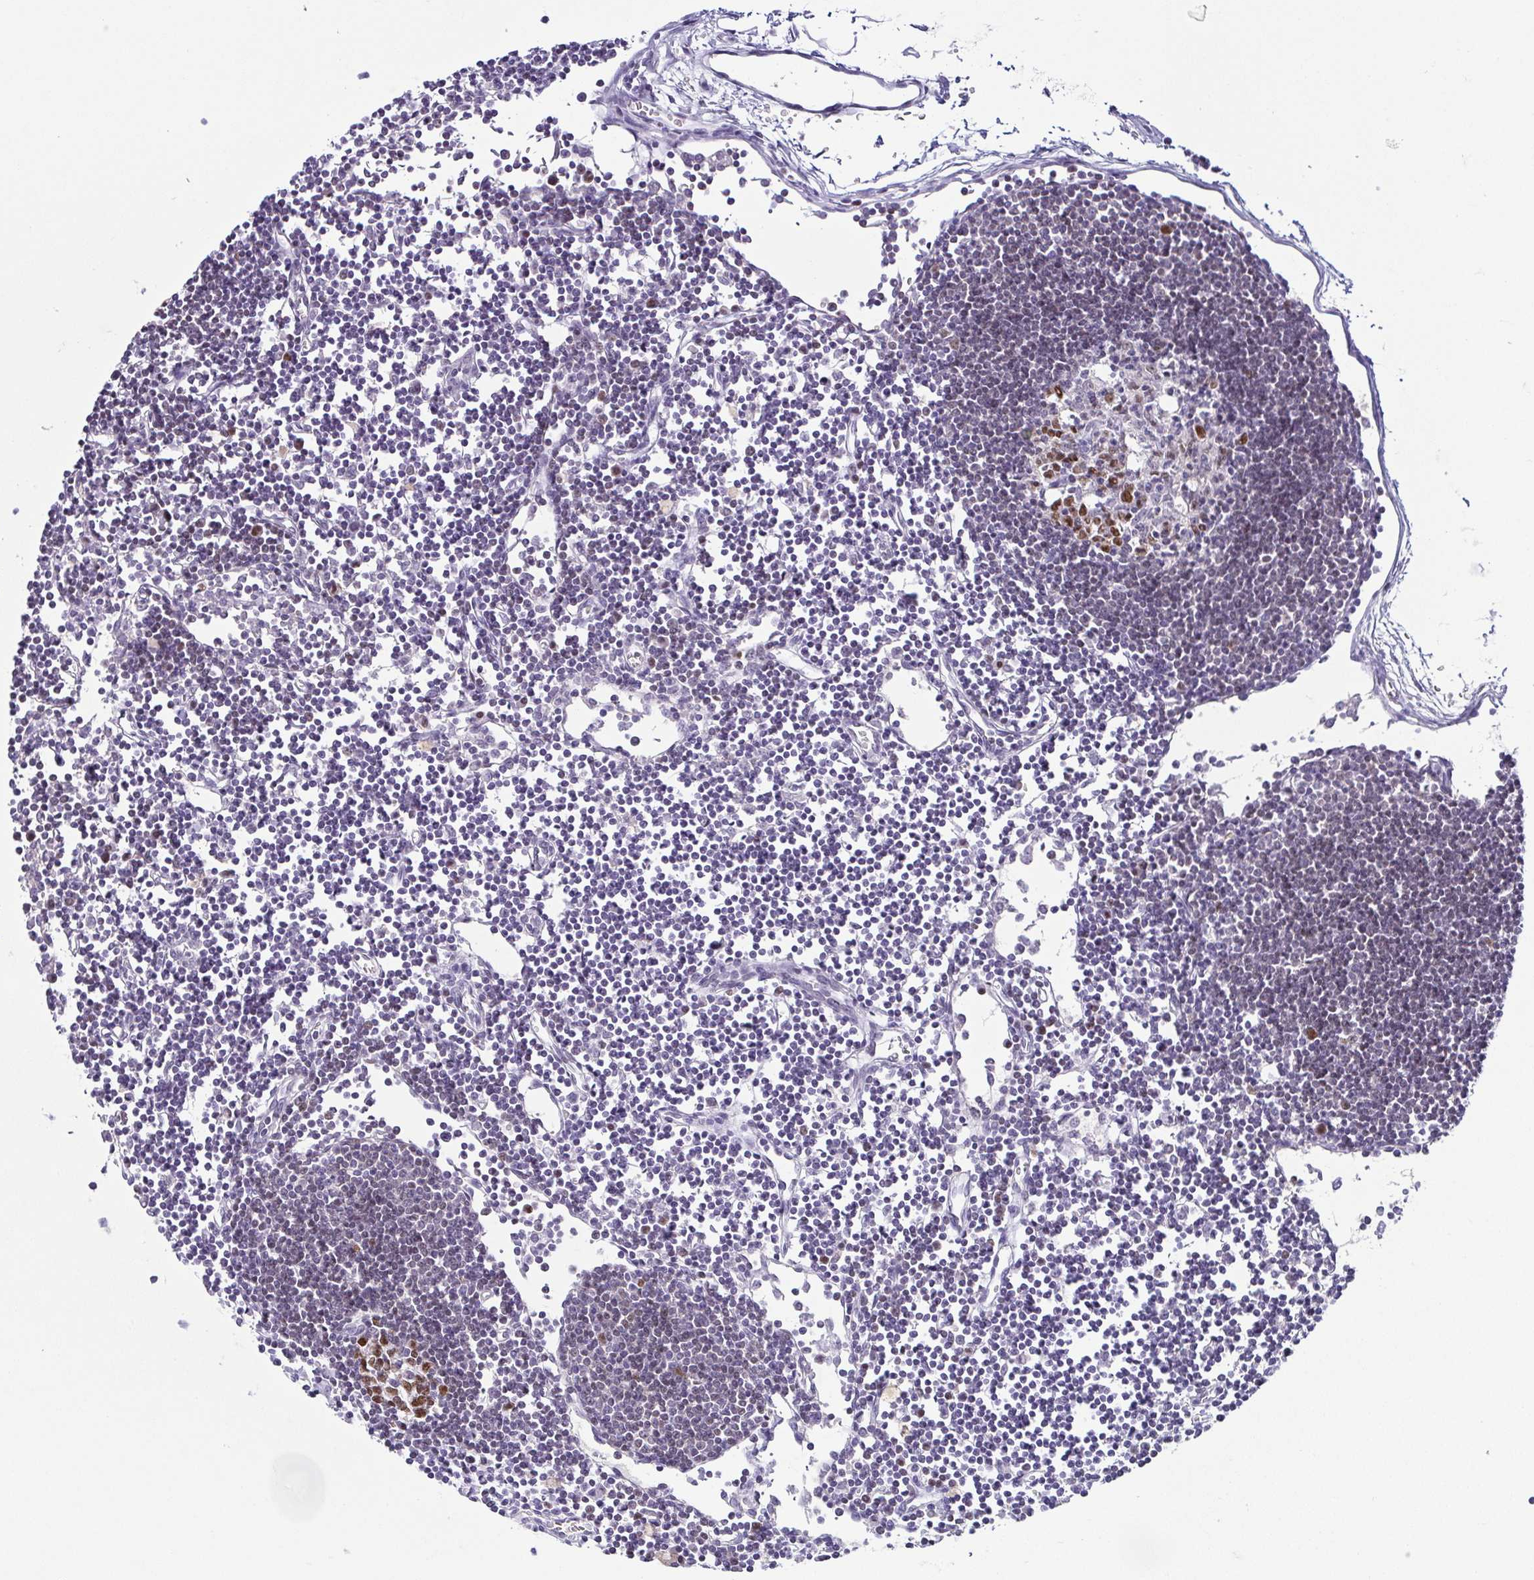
{"staining": {"intensity": "moderate", "quantity": ">75%", "location": "nuclear"}, "tissue": "lymph node", "cell_type": "Germinal center cells", "image_type": "normal", "snomed": [{"axis": "morphology", "description": "Normal tissue, NOS"}, {"axis": "topography", "description": "Lymph node"}], "caption": "This is a histology image of IHC staining of benign lymph node, which shows moderate positivity in the nuclear of germinal center cells.", "gene": "TCF3", "patient": {"sex": "female", "age": 65}}